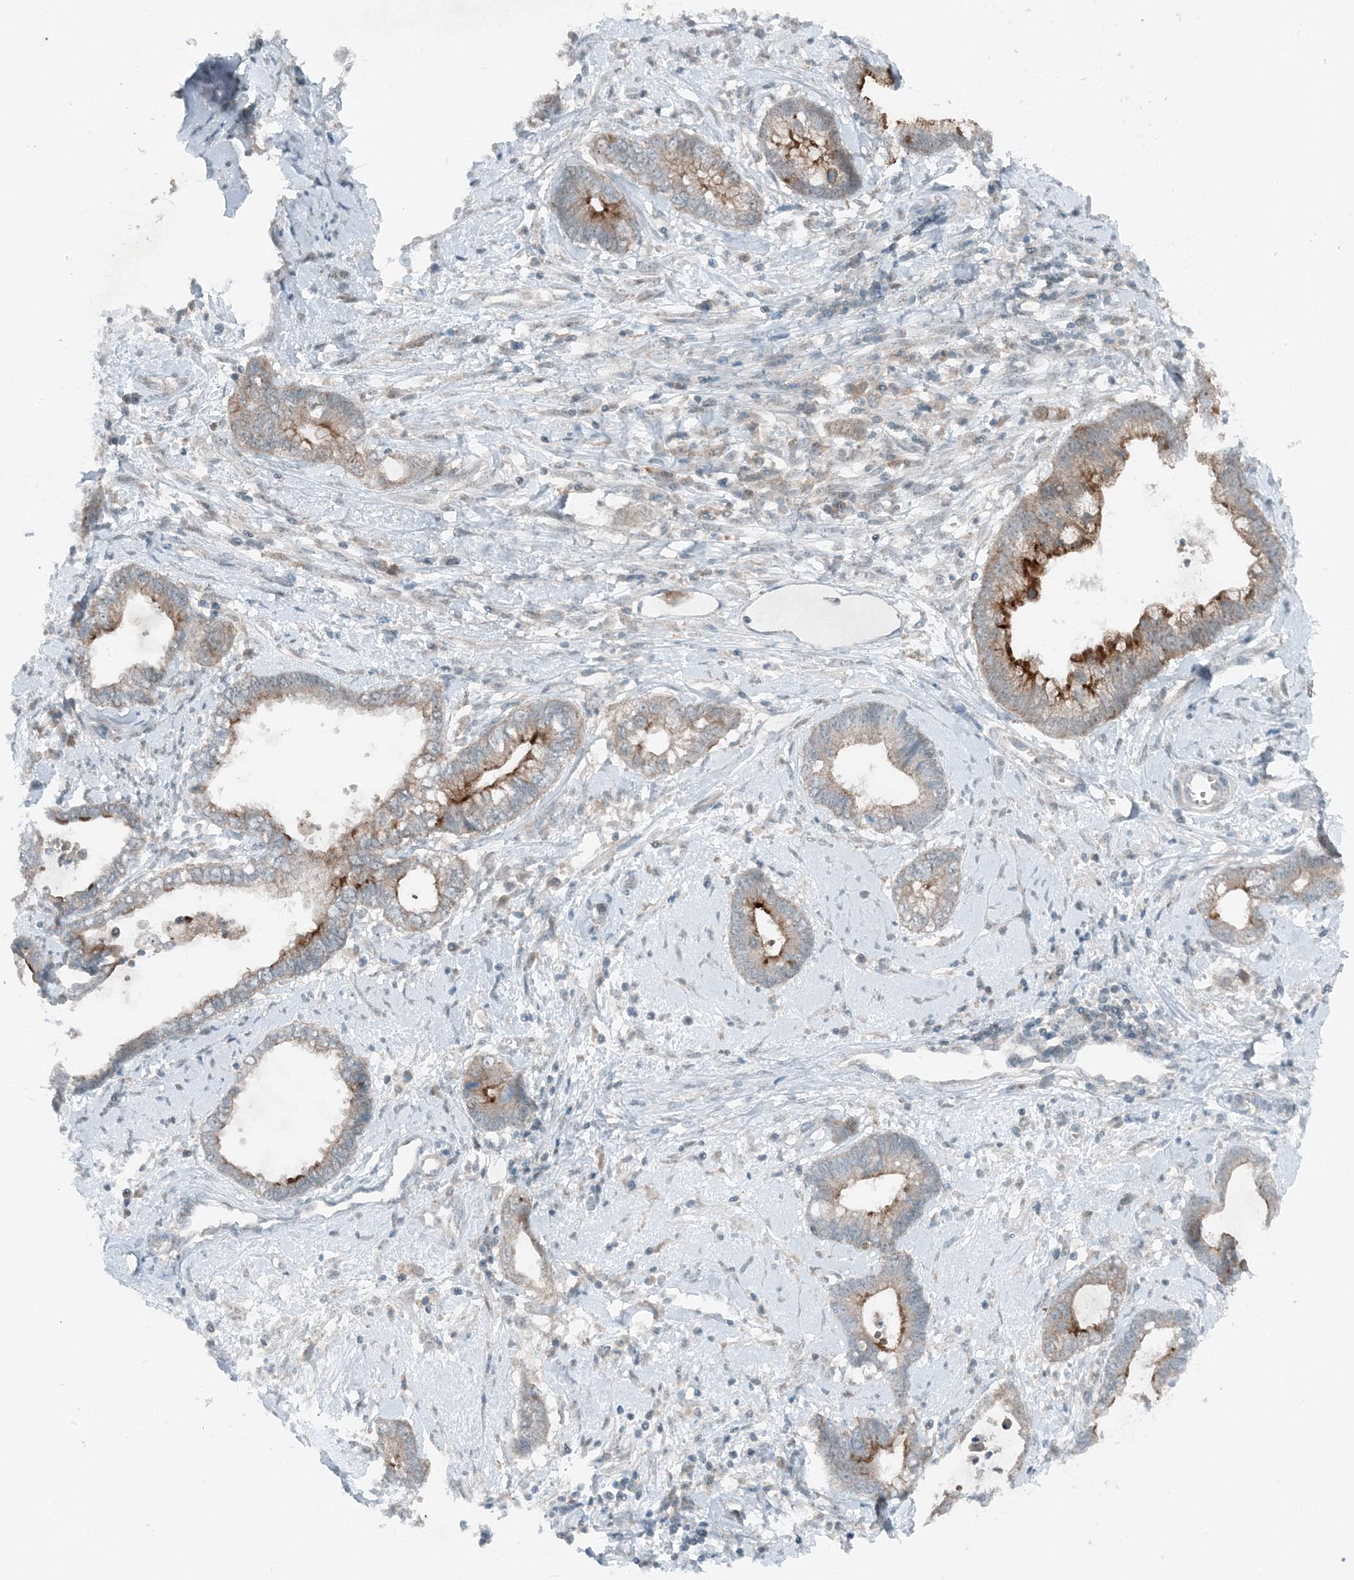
{"staining": {"intensity": "moderate", "quantity": "25%-75%", "location": "cytoplasmic/membranous"}, "tissue": "cervical cancer", "cell_type": "Tumor cells", "image_type": "cancer", "snomed": [{"axis": "morphology", "description": "Adenocarcinoma, NOS"}, {"axis": "topography", "description": "Cervix"}], "caption": "This micrograph displays cervical cancer stained with IHC to label a protein in brown. The cytoplasmic/membranous of tumor cells show moderate positivity for the protein. Nuclei are counter-stained blue.", "gene": "MITD1", "patient": {"sex": "female", "age": 44}}